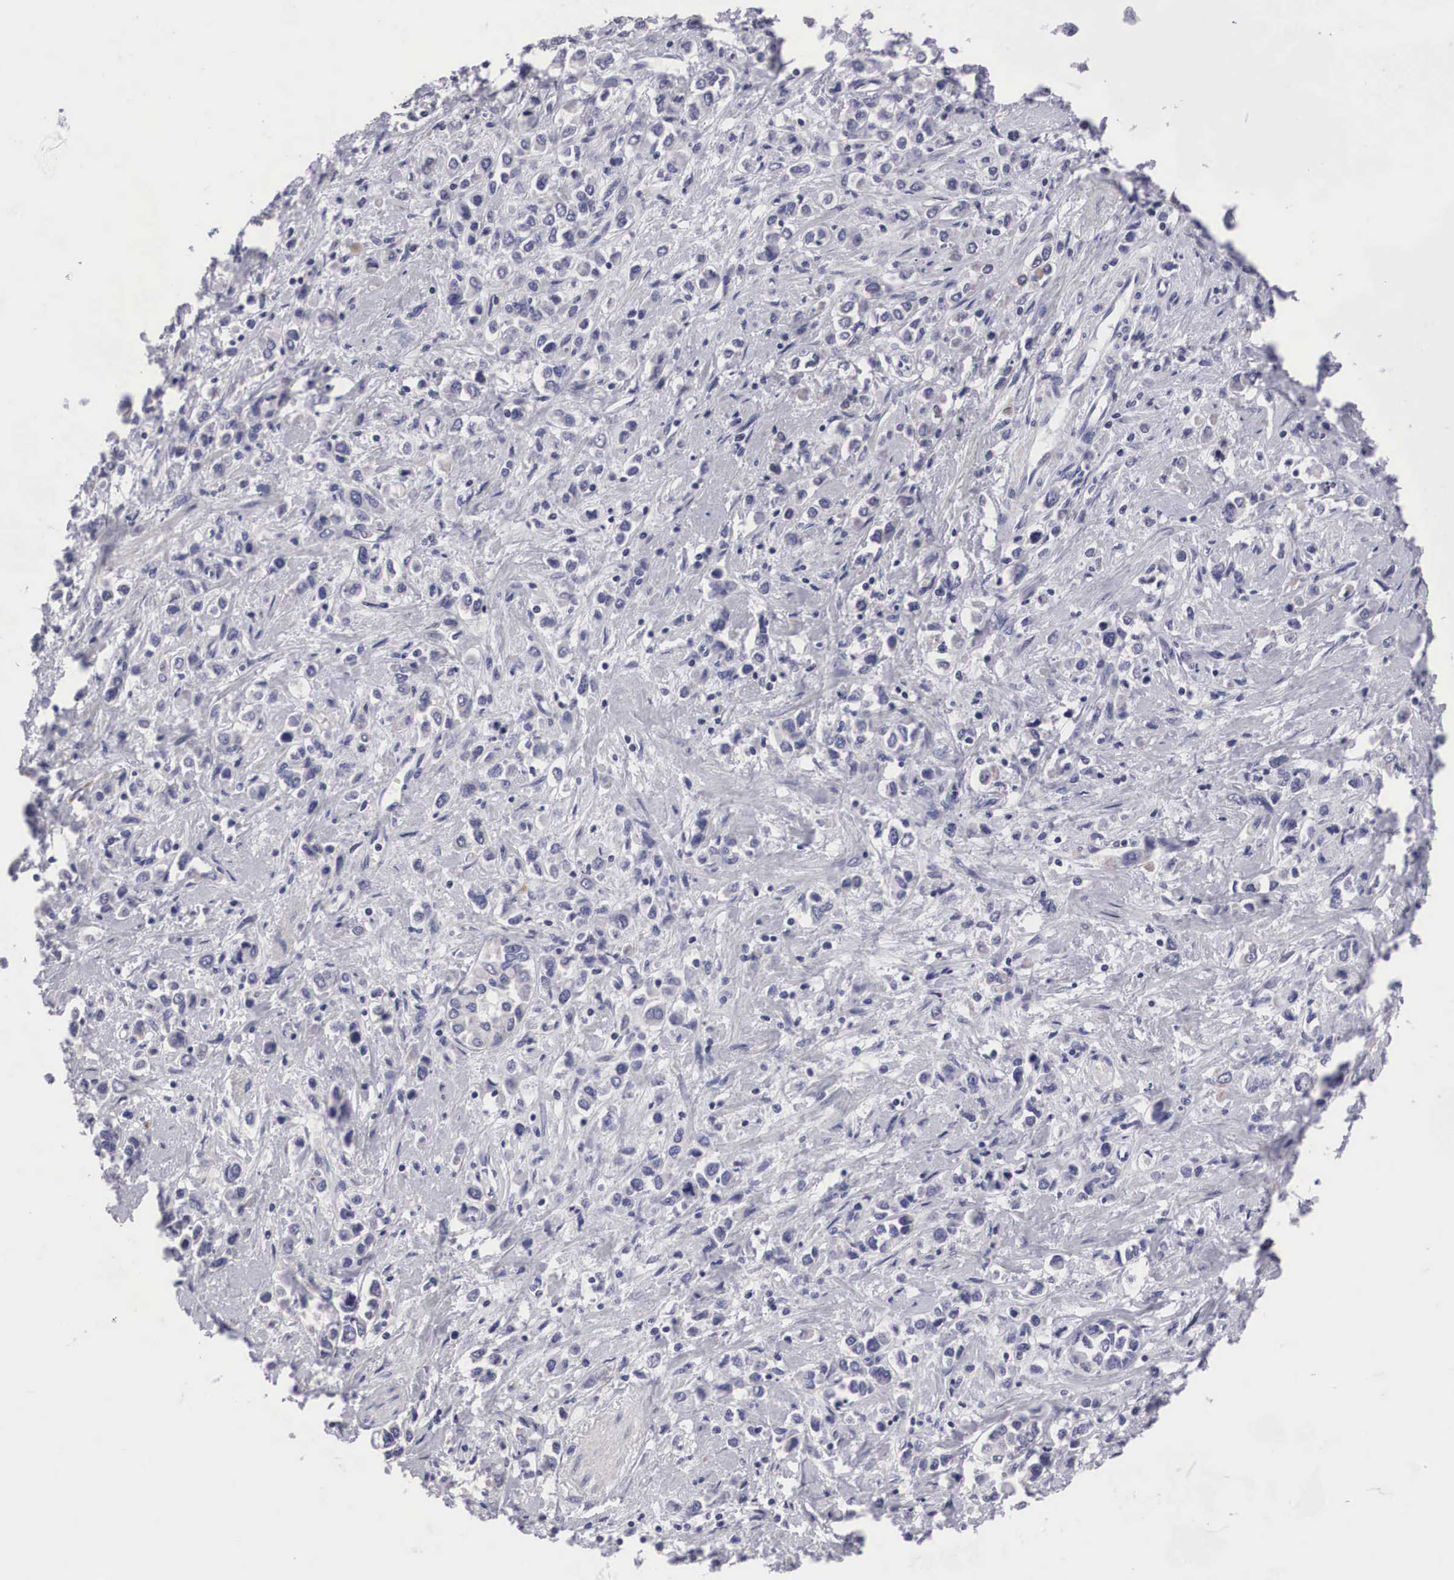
{"staining": {"intensity": "negative", "quantity": "none", "location": "none"}, "tissue": "stomach cancer", "cell_type": "Tumor cells", "image_type": "cancer", "snomed": [{"axis": "morphology", "description": "Adenocarcinoma, NOS"}, {"axis": "topography", "description": "Stomach, upper"}], "caption": "This is an immunohistochemistry image of human stomach cancer. There is no positivity in tumor cells.", "gene": "ARMCX3", "patient": {"sex": "male", "age": 76}}